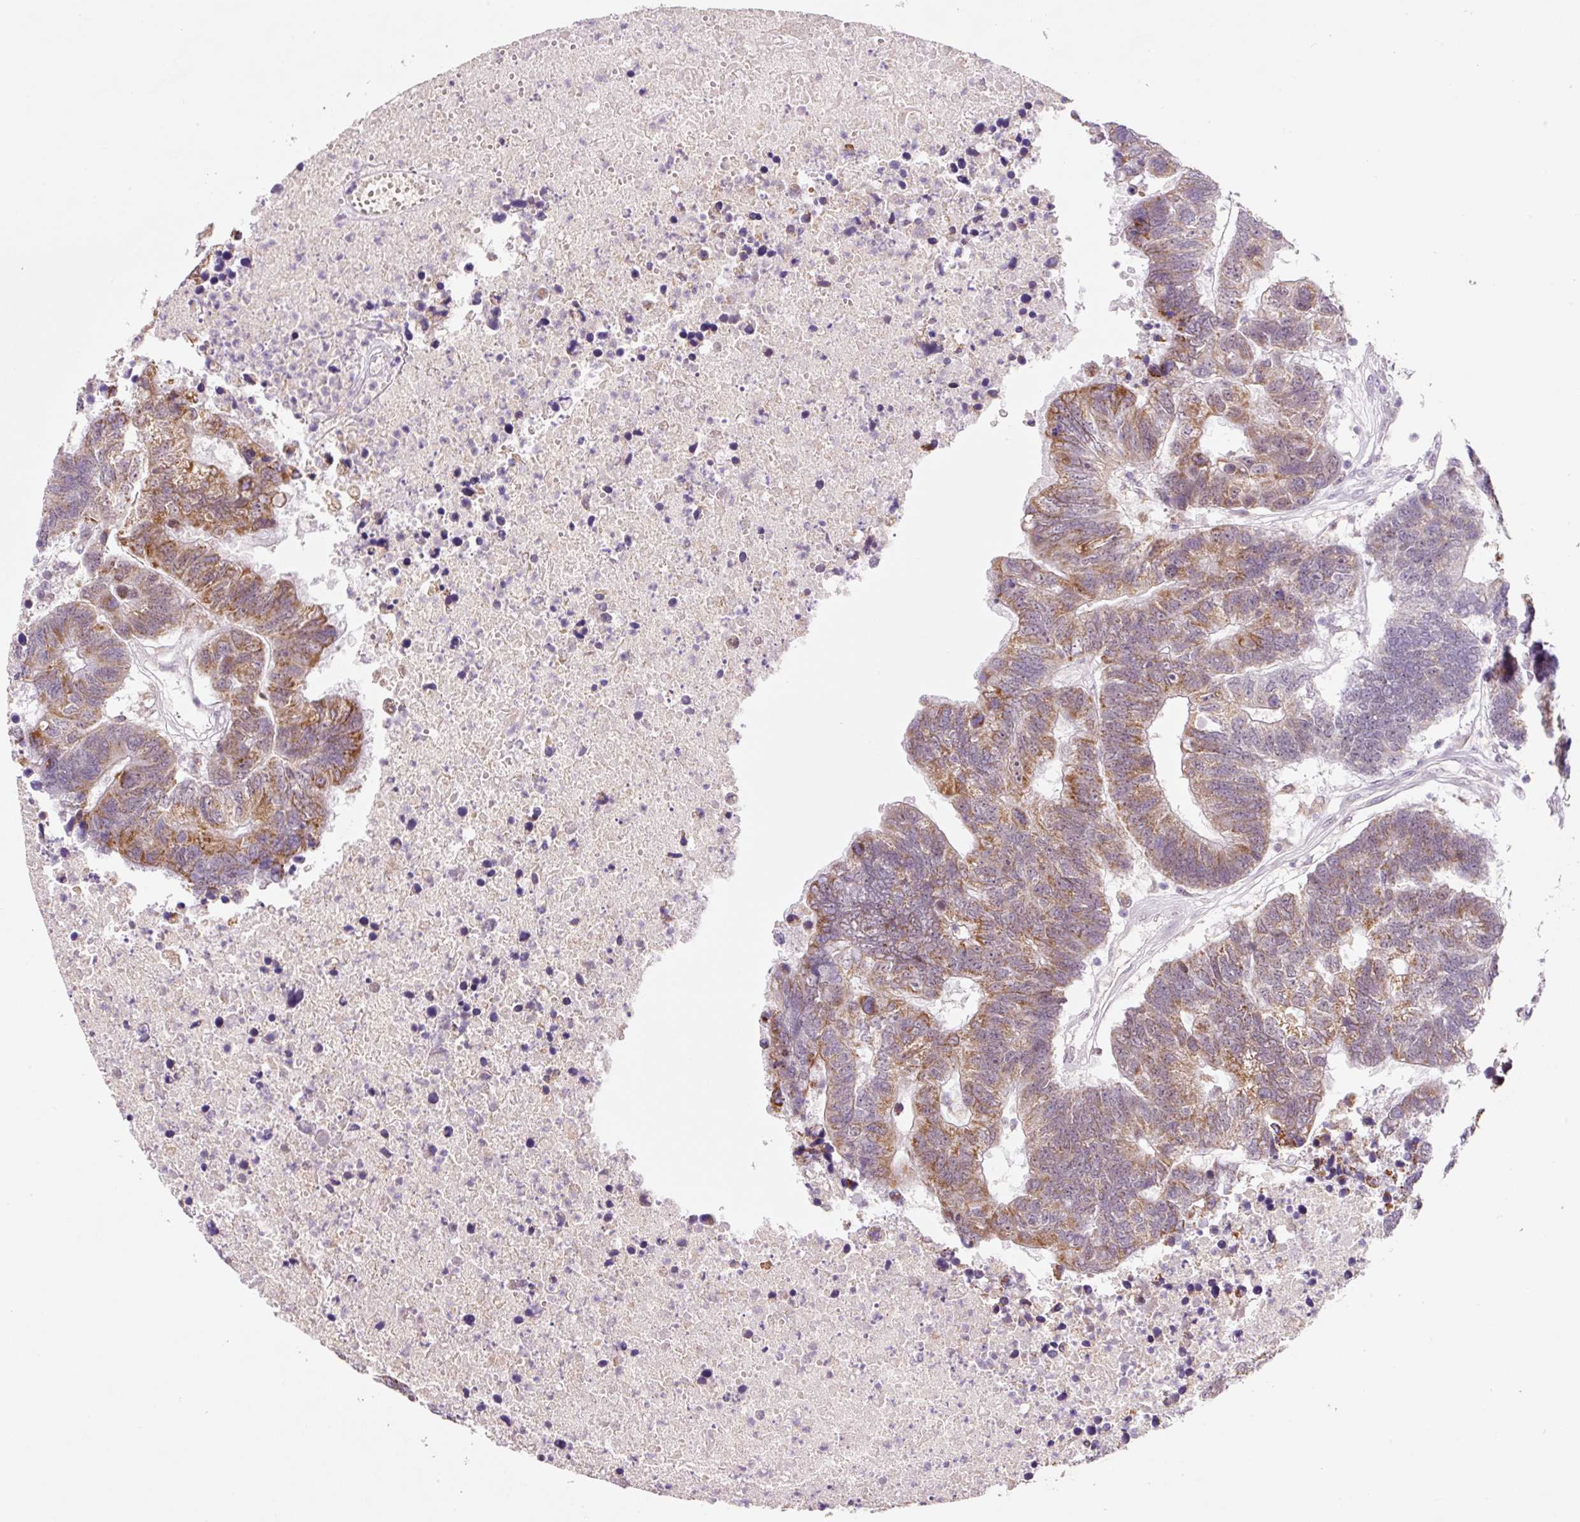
{"staining": {"intensity": "moderate", "quantity": ">75%", "location": "cytoplasmic/membranous"}, "tissue": "colorectal cancer", "cell_type": "Tumor cells", "image_type": "cancer", "snomed": [{"axis": "morphology", "description": "Adenocarcinoma, NOS"}, {"axis": "topography", "description": "Colon"}], "caption": "DAB (3,3'-diaminobenzidine) immunohistochemical staining of colorectal cancer (adenocarcinoma) demonstrates moderate cytoplasmic/membranous protein positivity in about >75% of tumor cells.", "gene": "PCK2", "patient": {"sex": "female", "age": 48}}